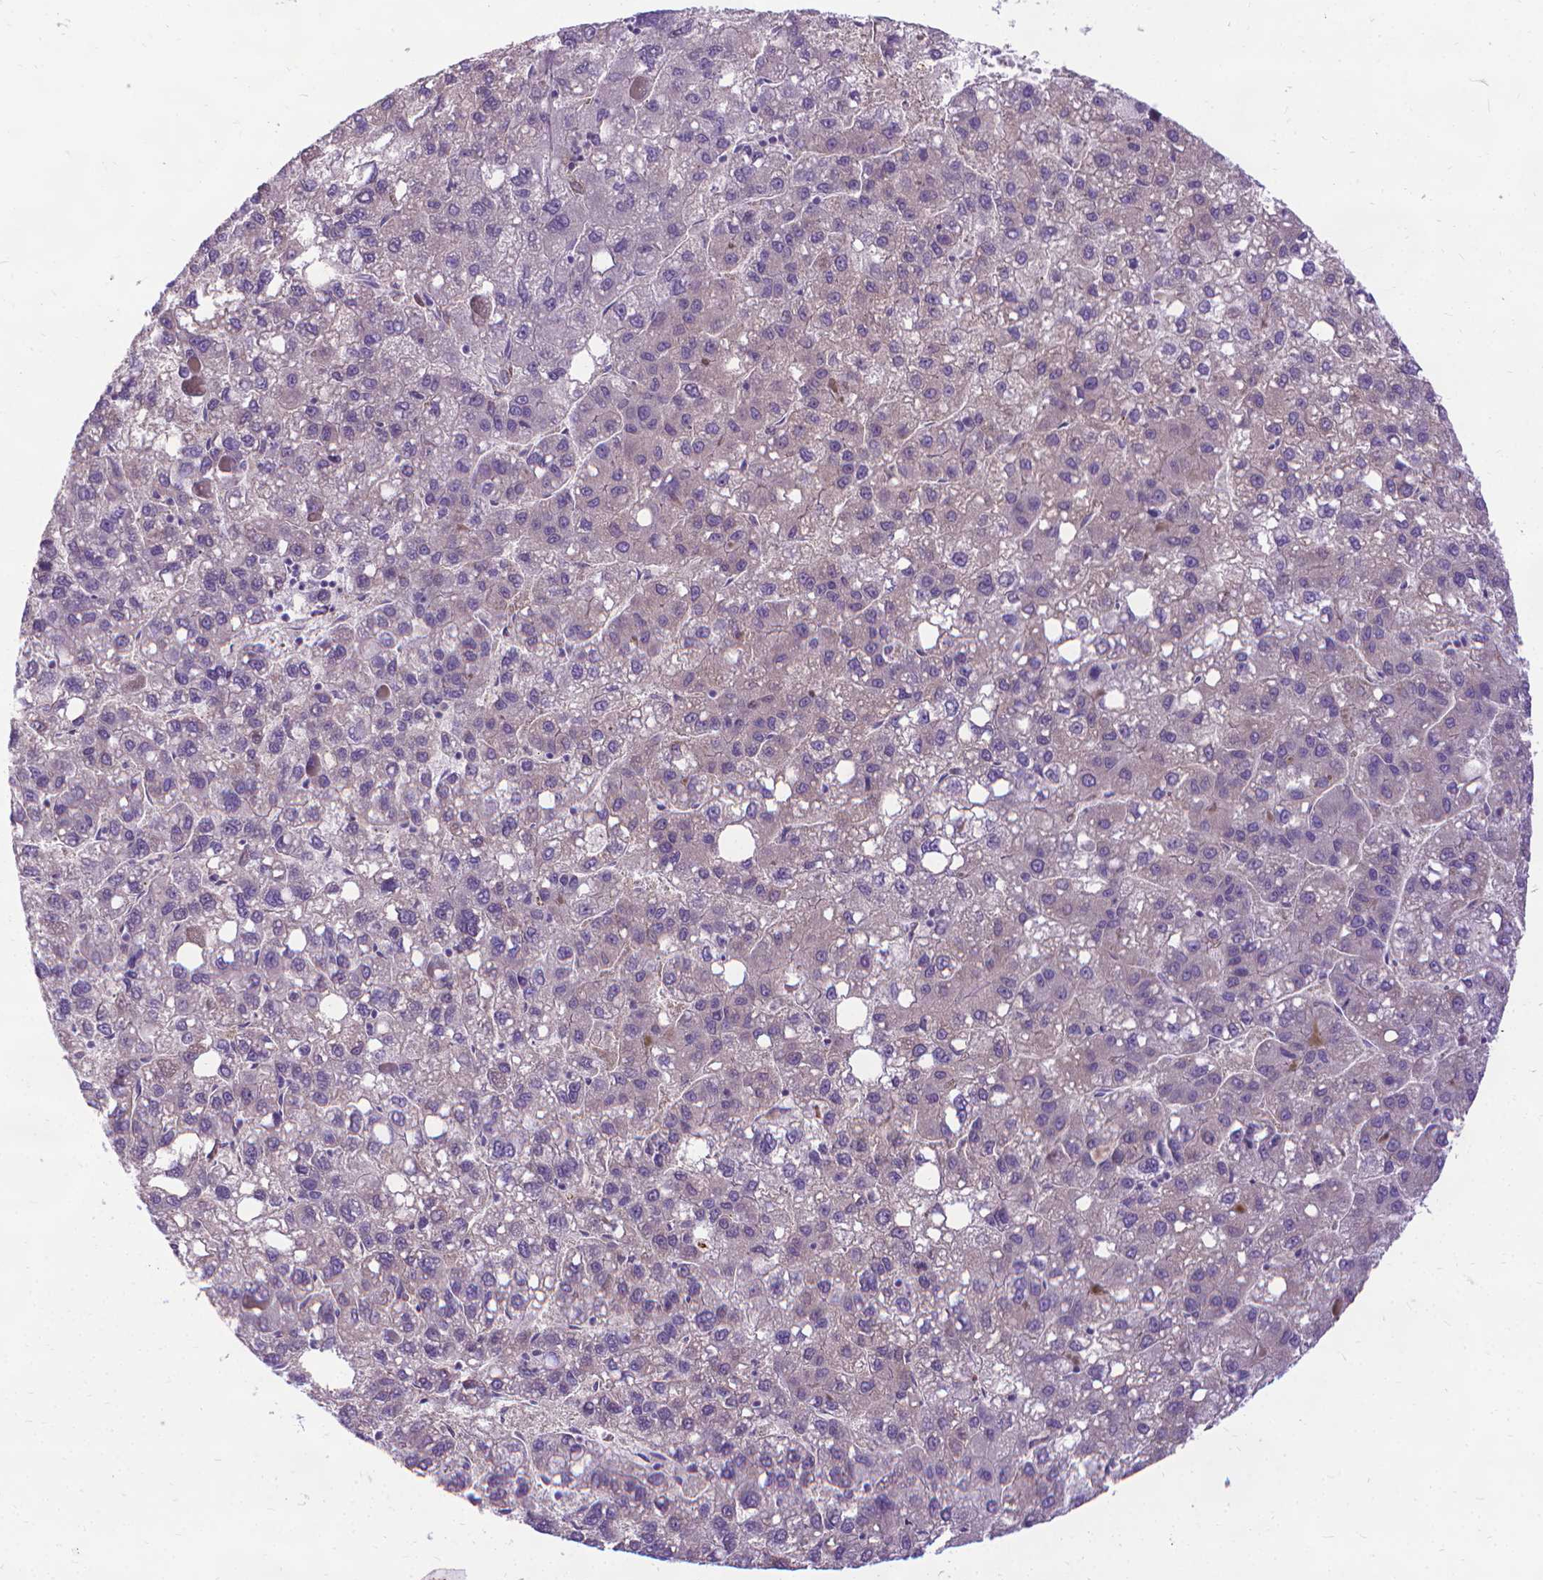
{"staining": {"intensity": "negative", "quantity": "none", "location": "none"}, "tissue": "liver cancer", "cell_type": "Tumor cells", "image_type": "cancer", "snomed": [{"axis": "morphology", "description": "Carcinoma, Hepatocellular, NOS"}, {"axis": "topography", "description": "Liver"}], "caption": "Immunohistochemistry photomicrograph of neoplastic tissue: human liver cancer (hepatocellular carcinoma) stained with DAB (3,3'-diaminobenzidine) reveals no significant protein staining in tumor cells.", "gene": "CFAP299", "patient": {"sex": "female", "age": 82}}